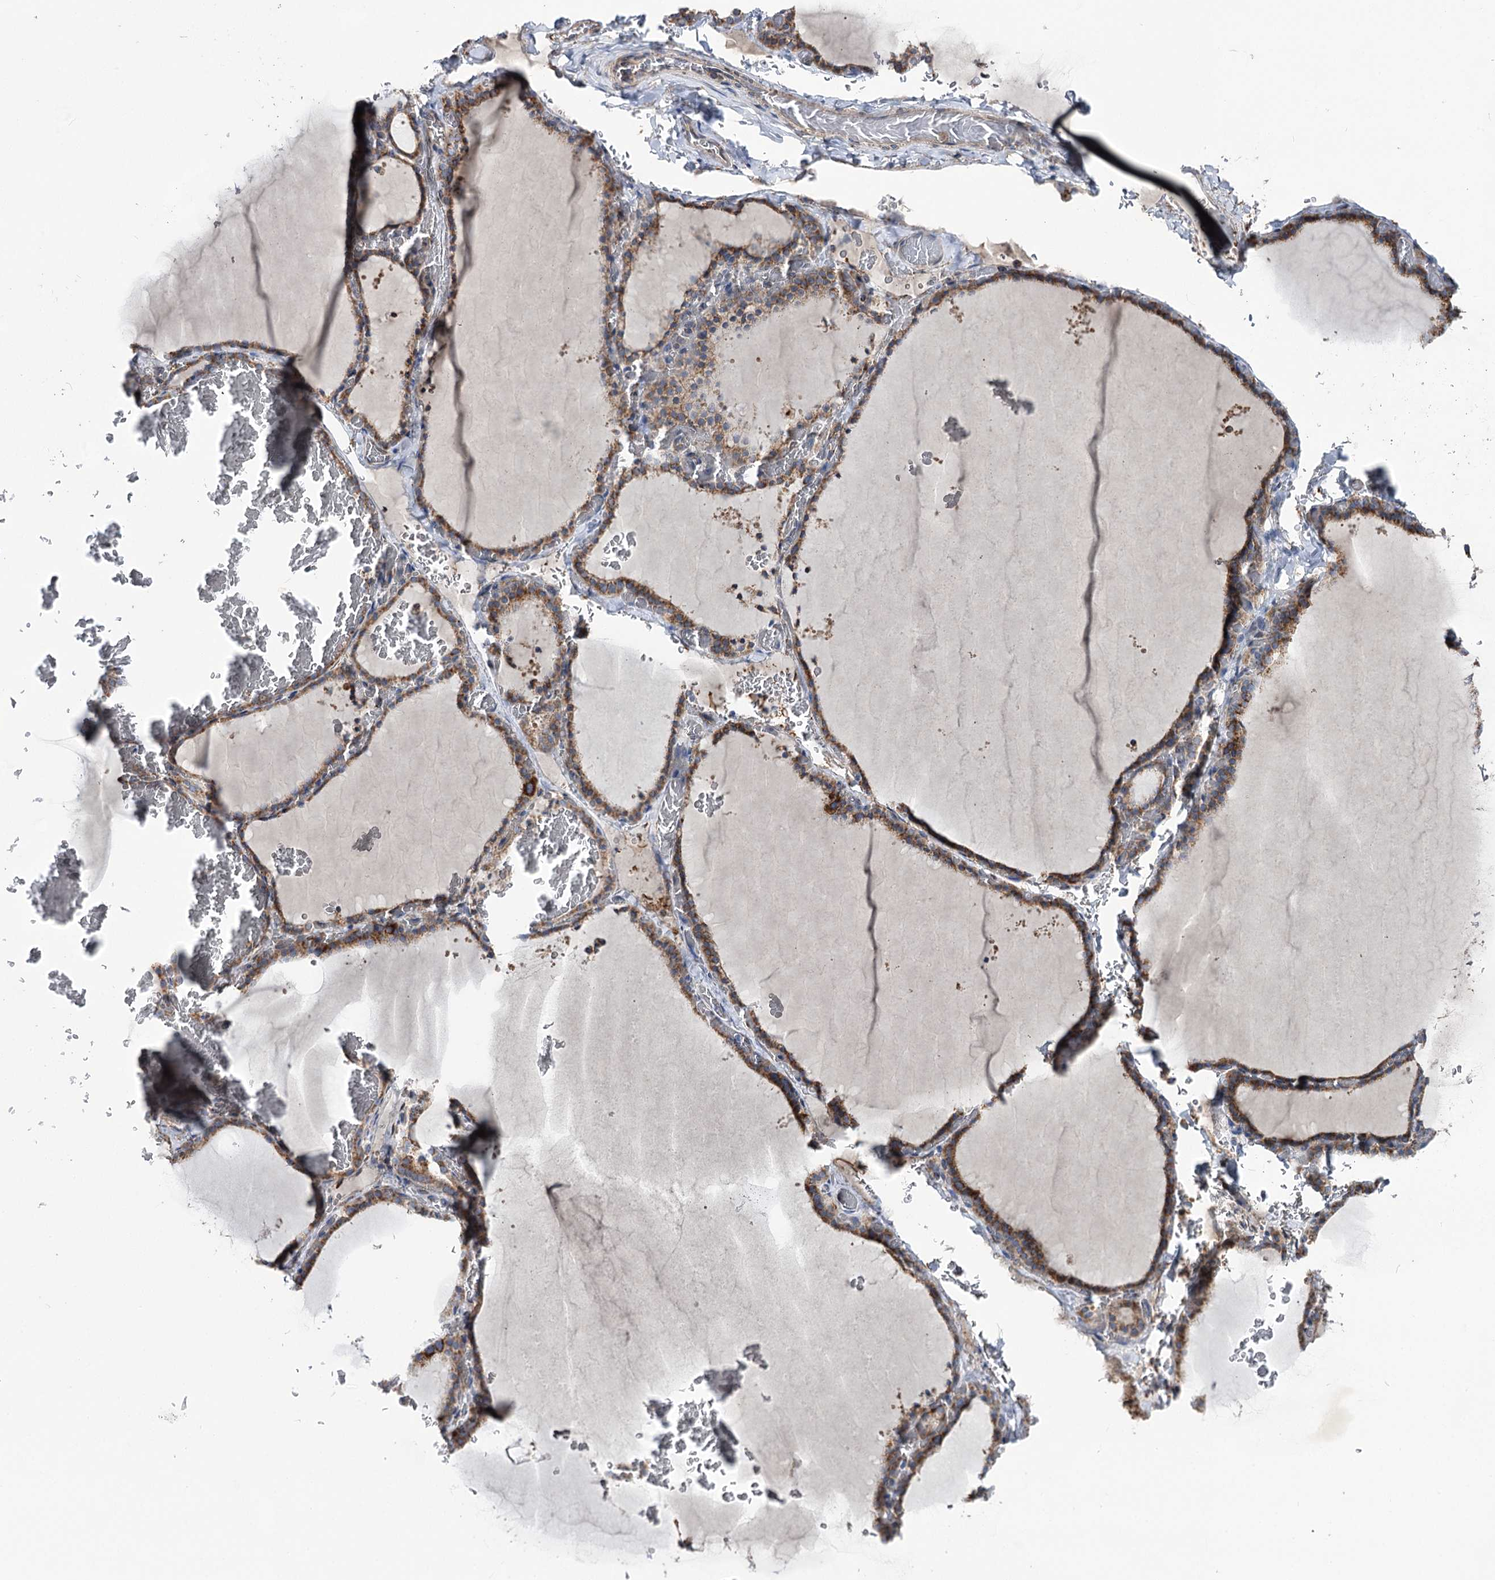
{"staining": {"intensity": "moderate", "quantity": ">75%", "location": "cytoplasmic/membranous"}, "tissue": "thyroid gland", "cell_type": "Glandular cells", "image_type": "normal", "snomed": [{"axis": "morphology", "description": "Normal tissue, NOS"}, {"axis": "topography", "description": "Thyroid gland"}], "caption": "A photomicrograph of thyroid gland stained for a protein exhibits moderate cytoplasmic/membranous brown staining in glandular cells. The protein is shown in brown color, while the nuclei are stained blue.", "gene": "MSANTD2", "patient": {"sex": "female", "age": 39}}